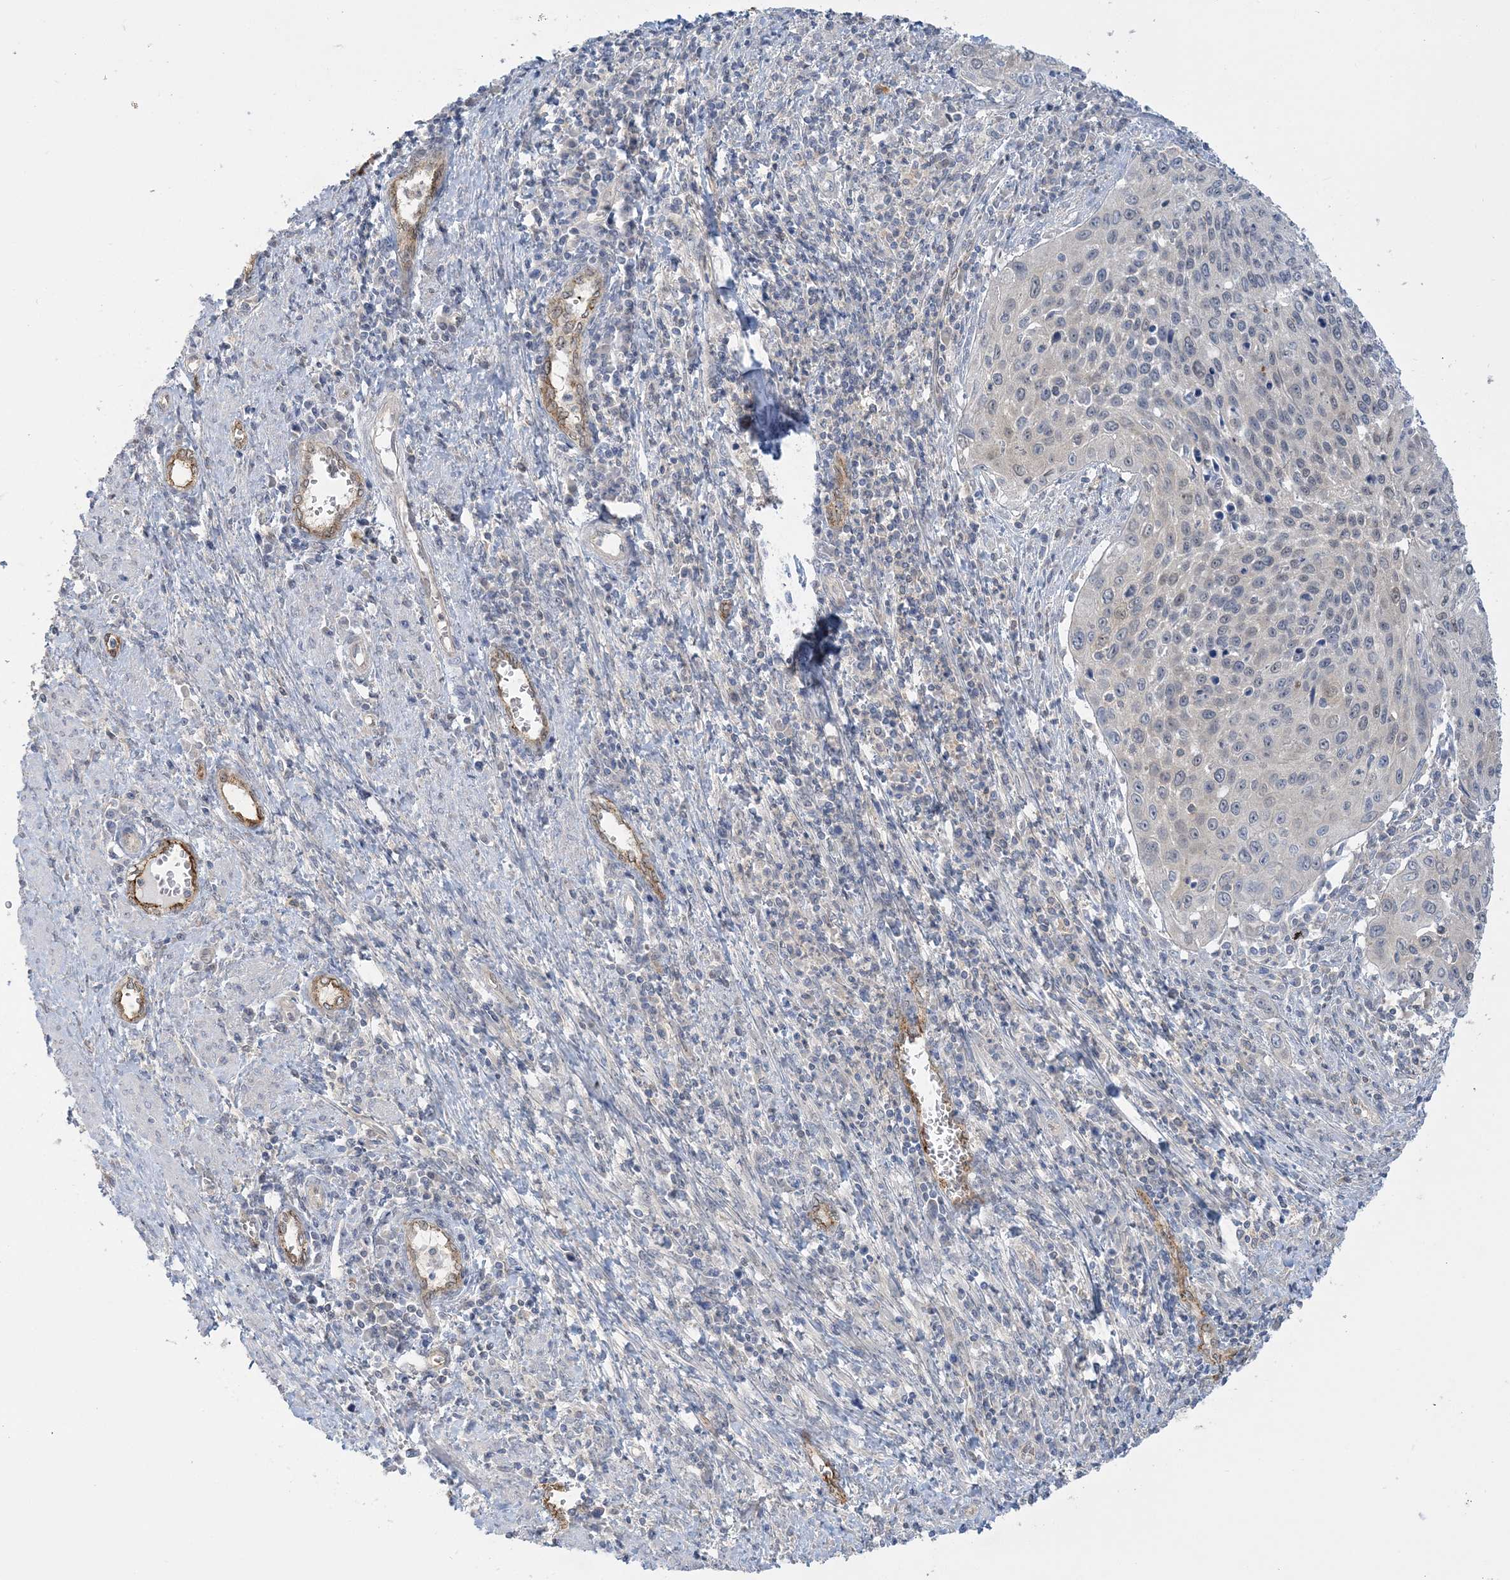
{"staining": {"intensity": "negative", "quantity": "none", "location": "none"}, "tissue": "cervical cancer", "cell_type": "Tumor cells", "image_type": "cancer", "snomed": [{"axis": "morphology", "description": "Squamous cell carcinoma, NOS"}, {"axis": "topography", "description": "Cervix"}], "caption": "DAB immunohistochemical staining of squamous cell carcinoma (cervical) displays no significant staining in tumor cells.", "gene": "INPP1", "patient": {"sex": "female", "age": 32}}